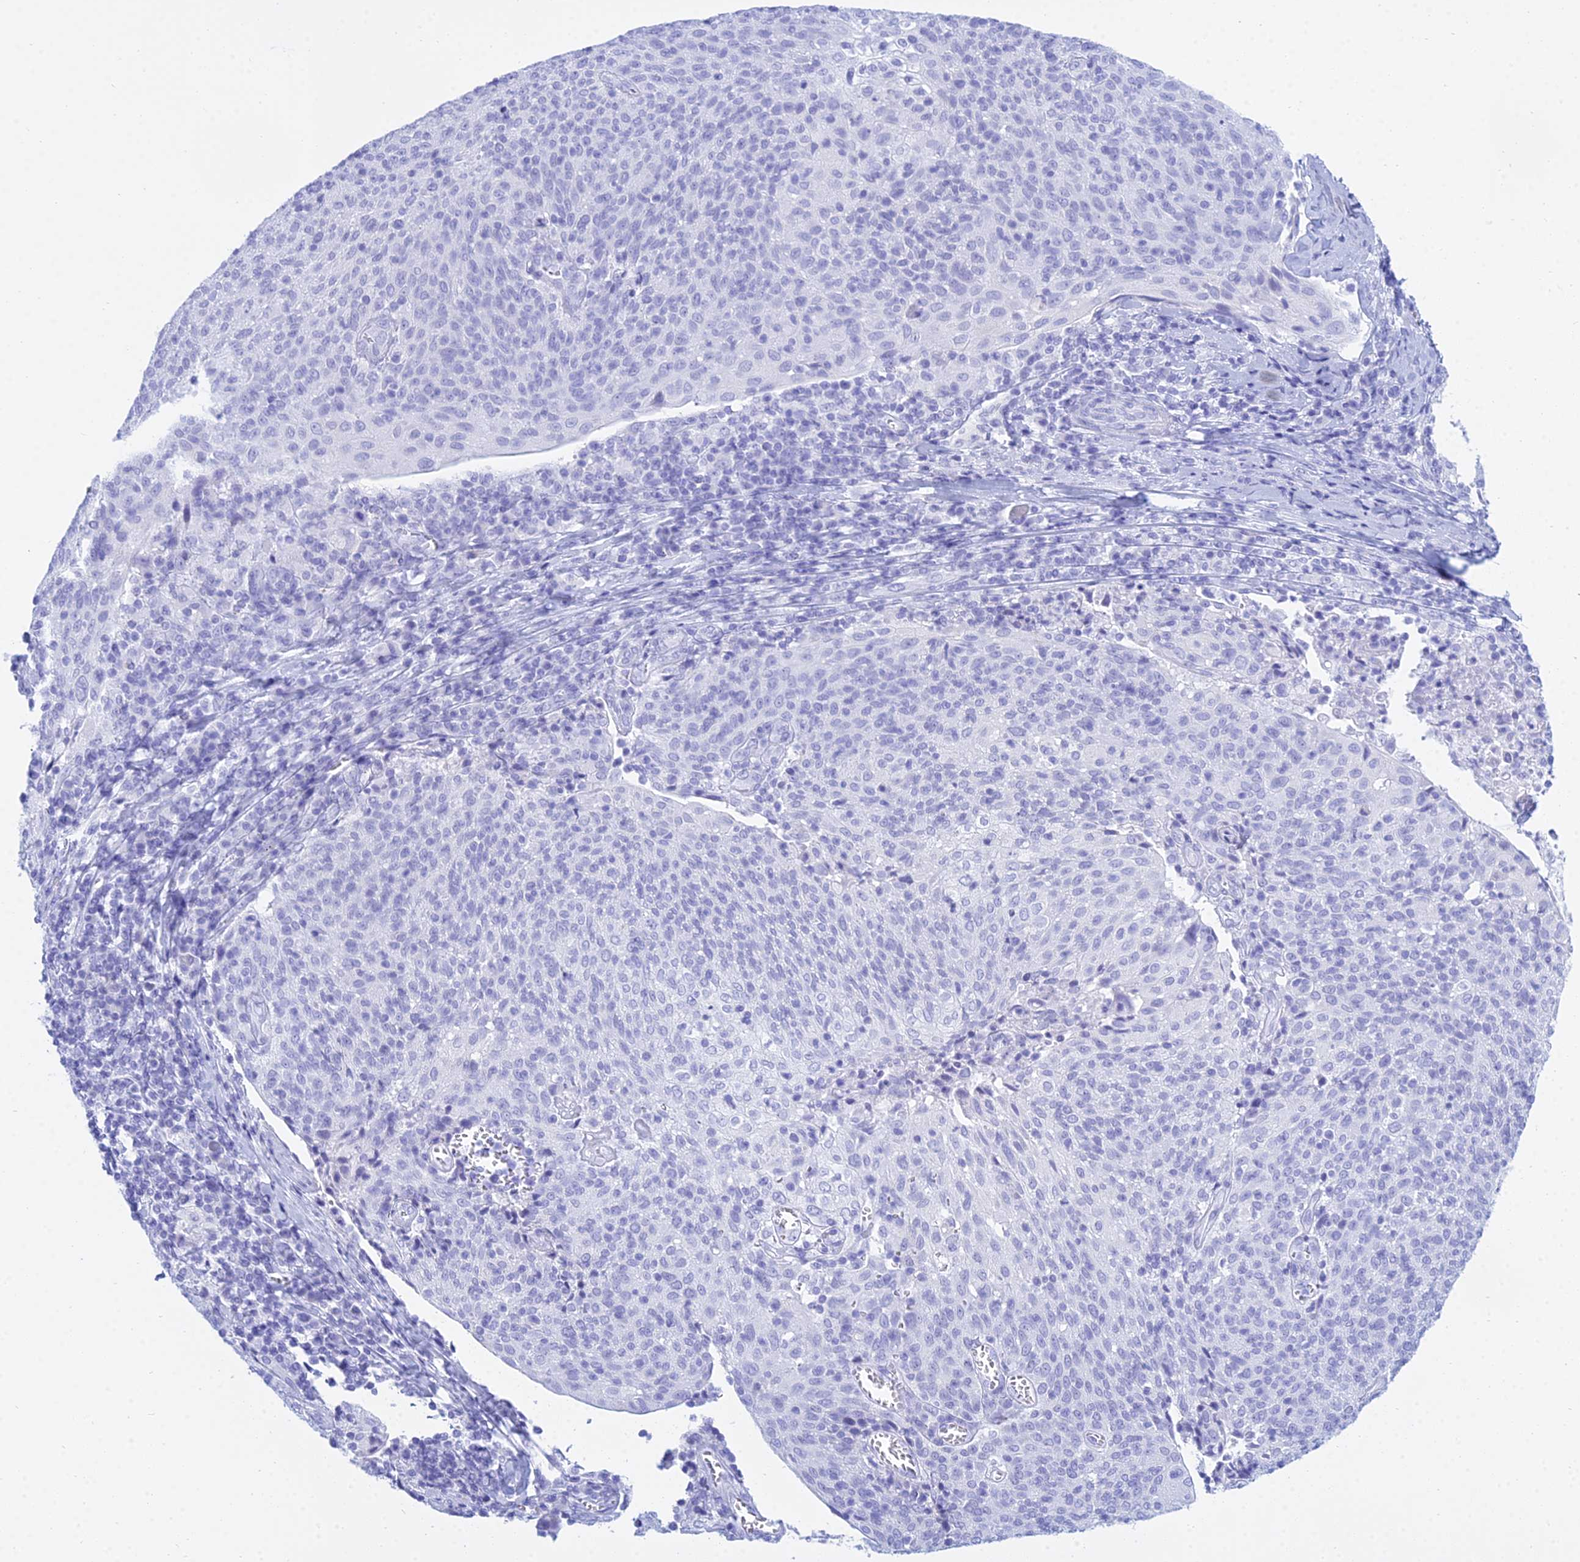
{"staining": {"intensity": "negative", "quantity": "none", "location": "none"}, "tissue": "cervical cancer", "cell_type": "Tumor cells", "image_type": "cancer", "snomed": [{"axis": "morphology", "description": "Squamous cell carcinoma, NOS"}, {"axis": "topography", "description": "Cervix"}], "caption": "Cervical squamous cell carcinoma was stained to show a protein in brown. There is no significant expression in tumor cells.", "gene": "PATE4", "patient": {"sex": "female", "age": 52}}